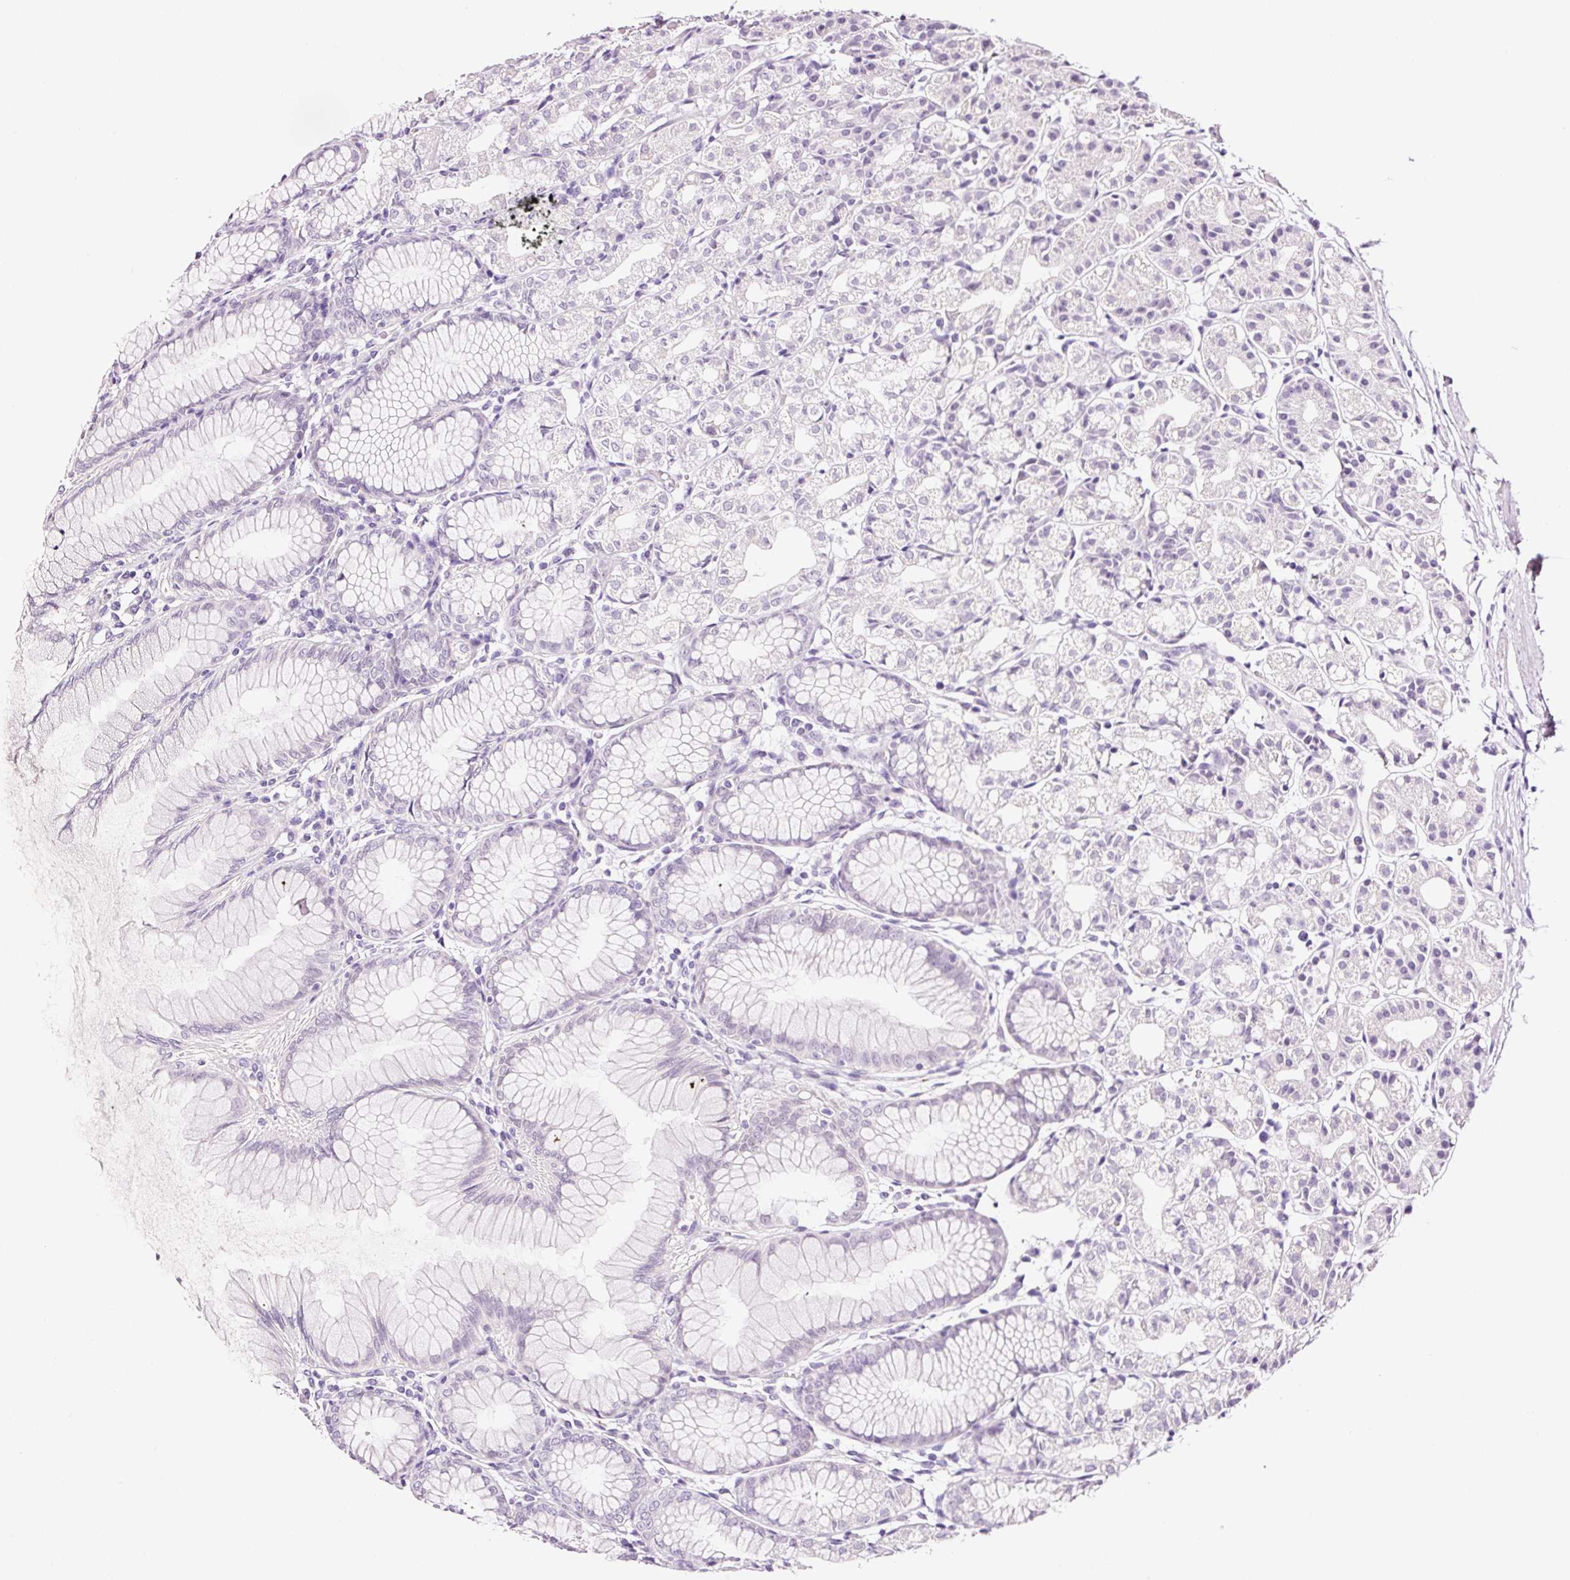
{"staining": {"intensity": "negative", "quantity": "none", "location": "none"}, "tissue": "stomach", "cell_type": "Glandular cells", "image_type": "normal", "snomed": [{"axis": "morphology", "description": "Normal tissue, NOS"}, {"axis": "topography", "description": "Stomach"}], "caption": "High magnification brightfield microscopy of unremarkable stomach stained with DAB (brown) and counterstained with hematoxylin (blue): glandular cells show no significant staining.", "gene": "RTF2", "patient": {"sex": "female", "age": 57}}